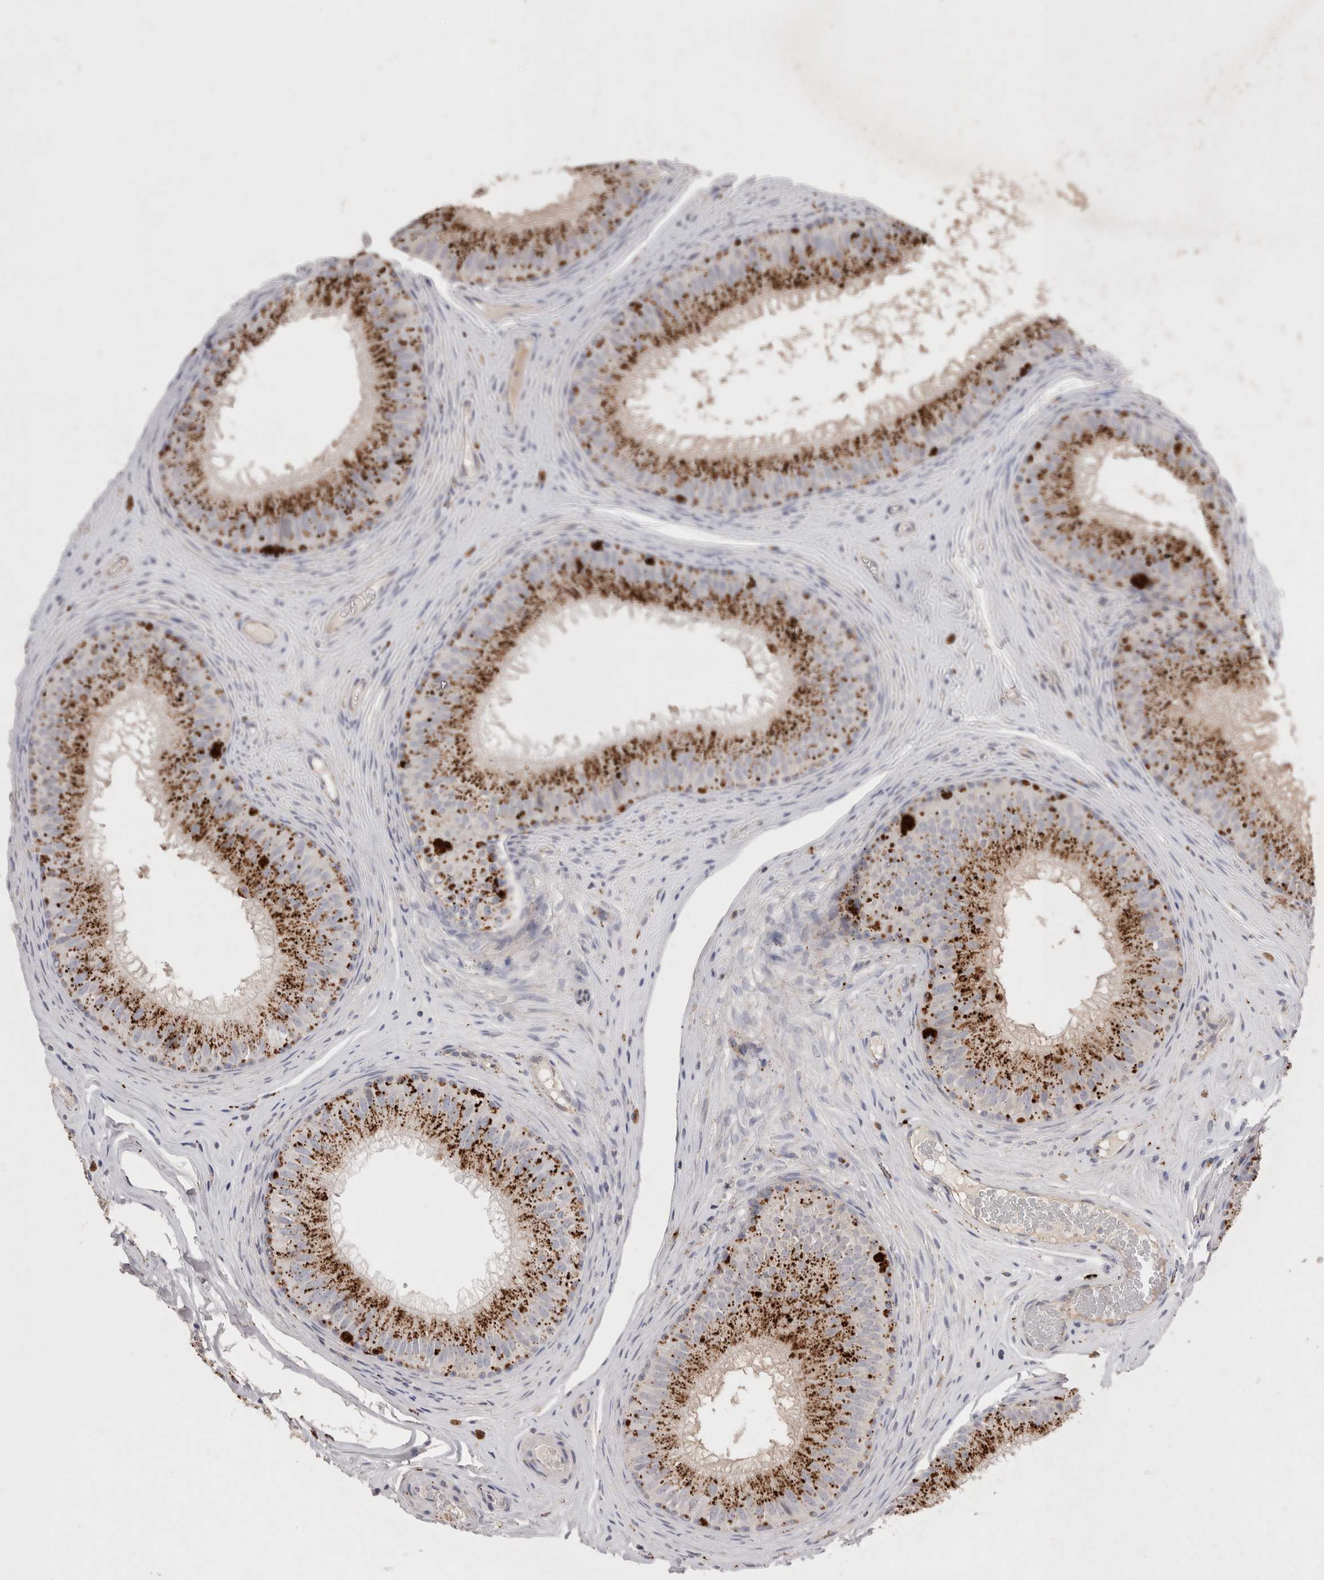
{"staining": {"intensity": "strong", "quantity": ">75%", "location": "cytoplasmic/membranous"}, "tissue": "epididymis", "cell_type": "Glandular cells", "image_type": "normal", "snomed": [{"axis": "morphology", "description": "Normal tissue, NOS"}, {"axis": "topography", "description": "Epididymis"}], "caption": "This is a histology image of immunohistochemistry staining of unremarkable epididymis, which shows strong staining in the cytoplasmic/membranous of glandular cells.", "gene": "CTSA", "patient": {"sex": "male", "age": 32}}